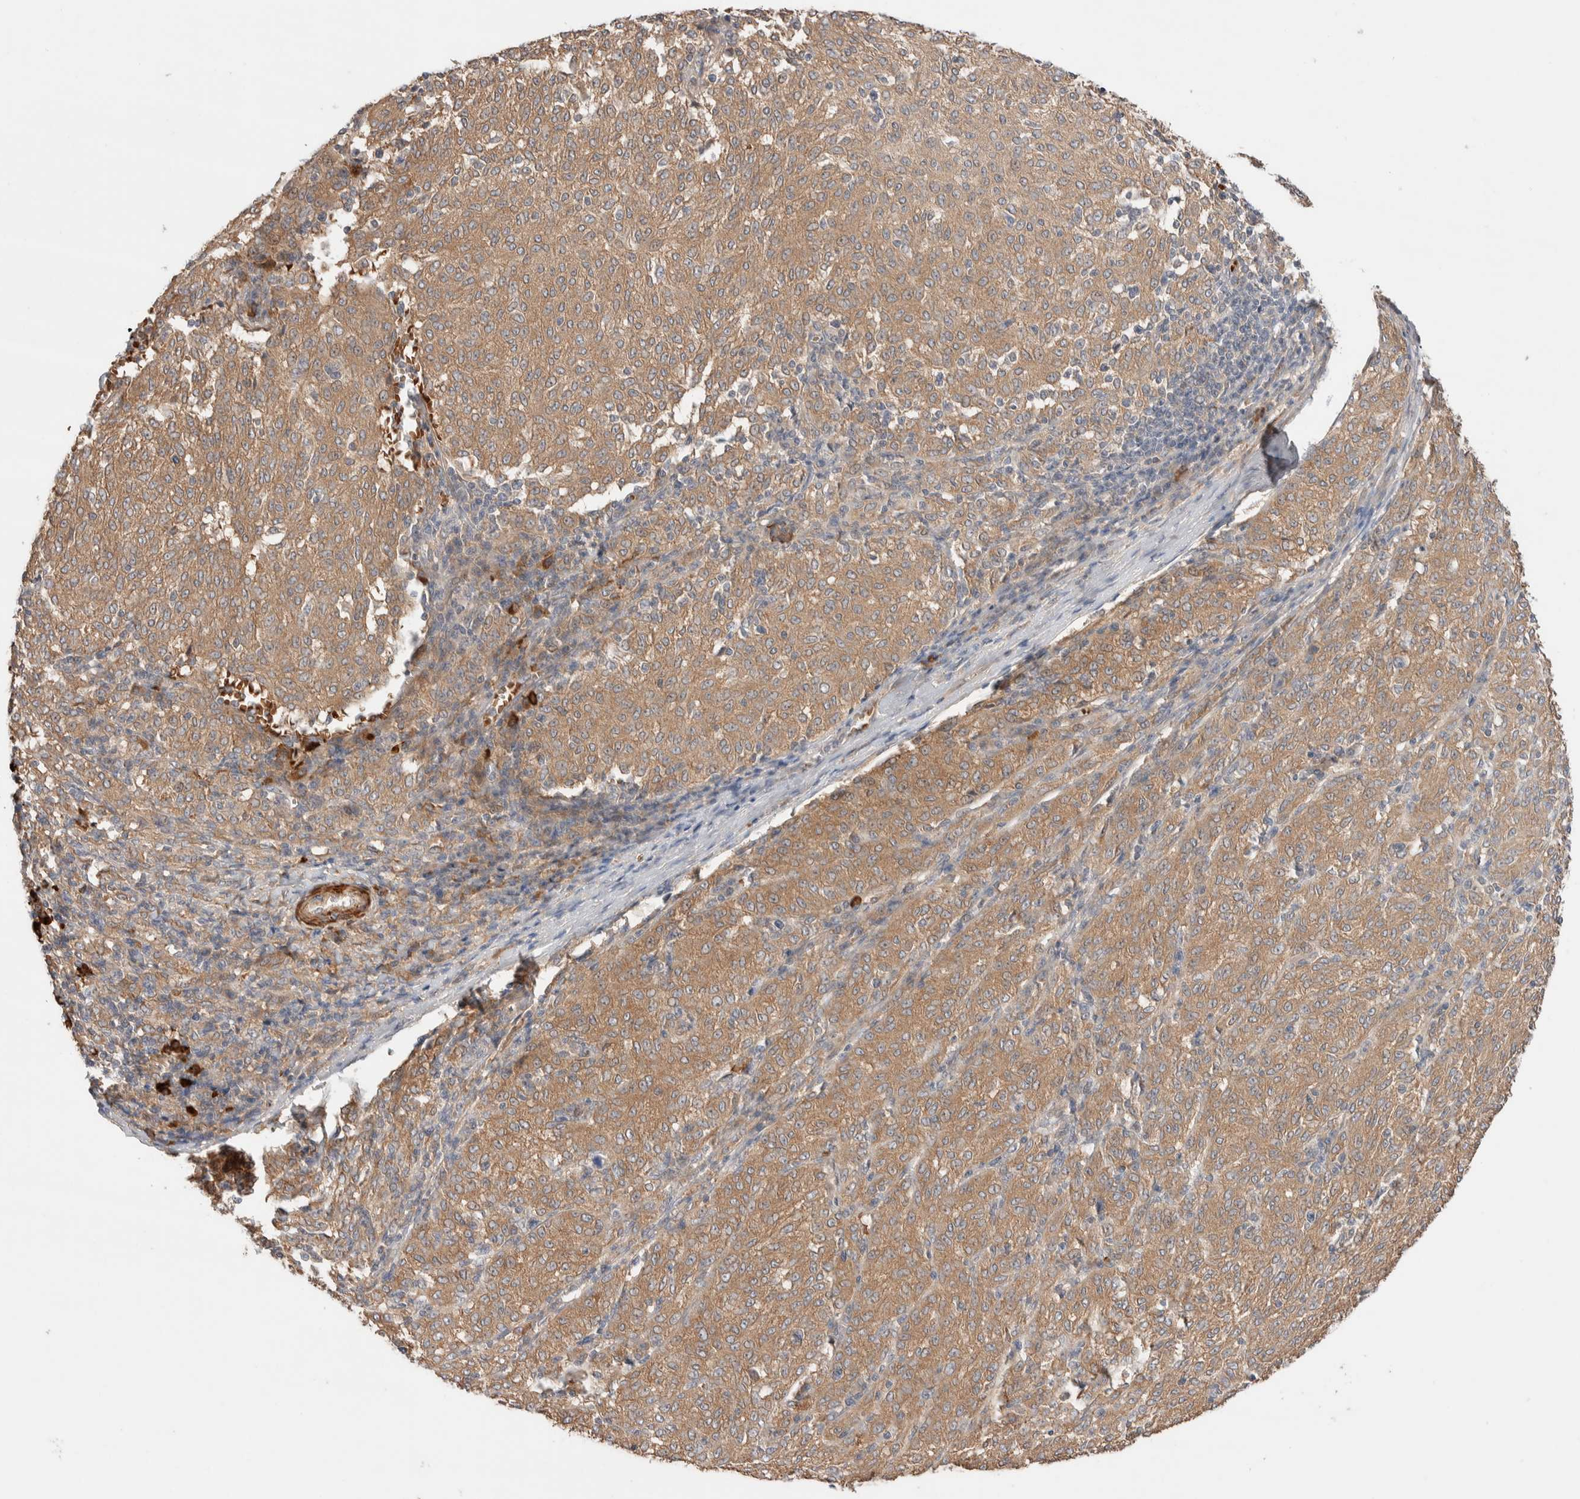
{"staining": {"intensity": "moderate", "quantity": ">75%", "location": "cytoplasmic/membranous"}, "tissue": "melanoma", "cell_type": "Tumor cells", "image_type": "cancer", "snomed": [{"axis": "morphology", "description": "Malignant melanoma, NOS"}, {"axis": "topography", "description": "Skin"}], "caption": "Malignant melanoma tissue shows moderate cytoplasmic/membranous positivity in about >75% of tumor cells Nuclei are stained in blue.", "gene": "WDR91", "patient": {"sex": "female", "age": 72}}